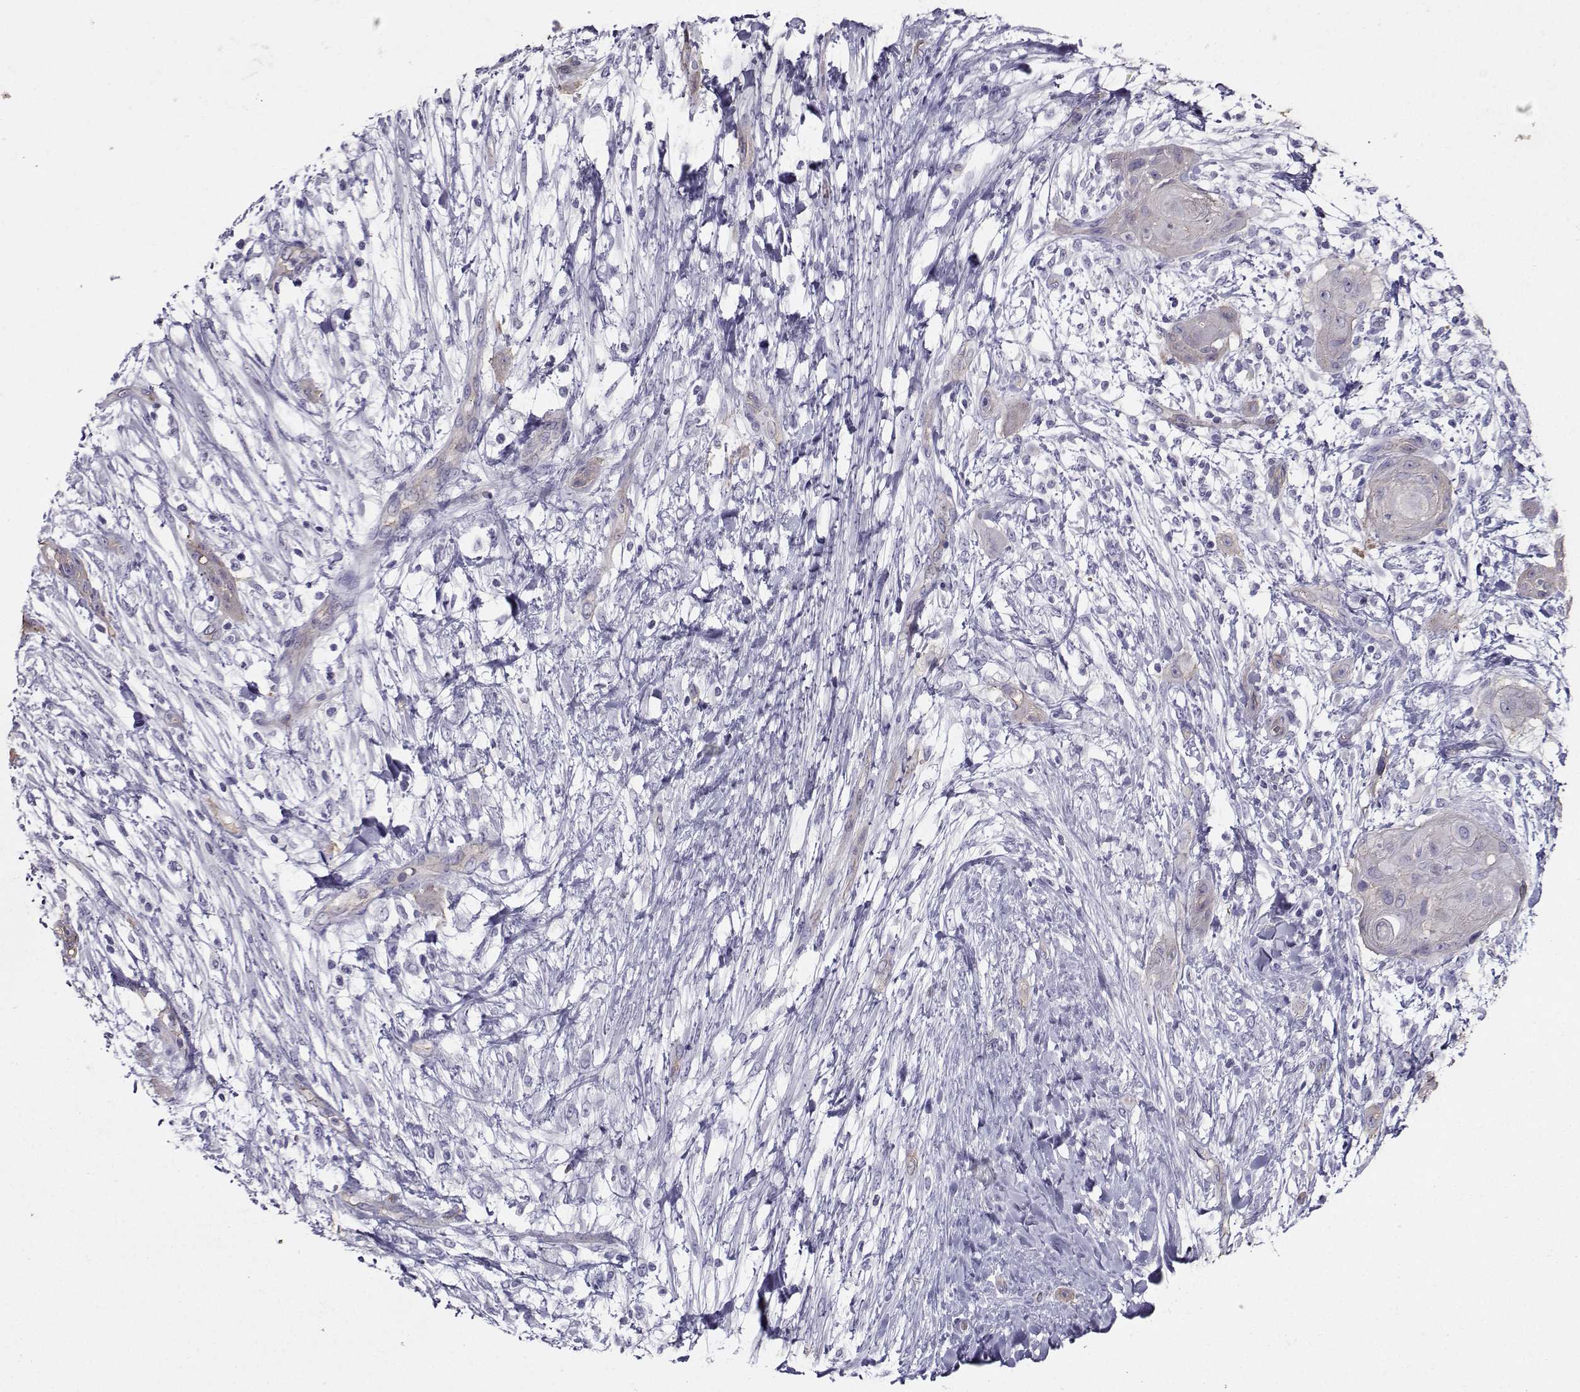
{"staining": {"intensity": "negative", "quantity": "none", "location": "none"}, "tissue": "skin cancer", "cell_type": "Tumor cells", "image_type": "cancer", "snomed": [{"axis": "morphology", "description": "Squamous cell carcinoma, NOS"}, {"axis": "topography", "description": "Skin"}], "caption": "An IHC image of squamous cell carcinoma (skin) is shown. There is no staining in tumor cells of squamous cell carcinoma (skin).", "gene": "CLUL1", "patient": {"sex": "male", "age": 62}}